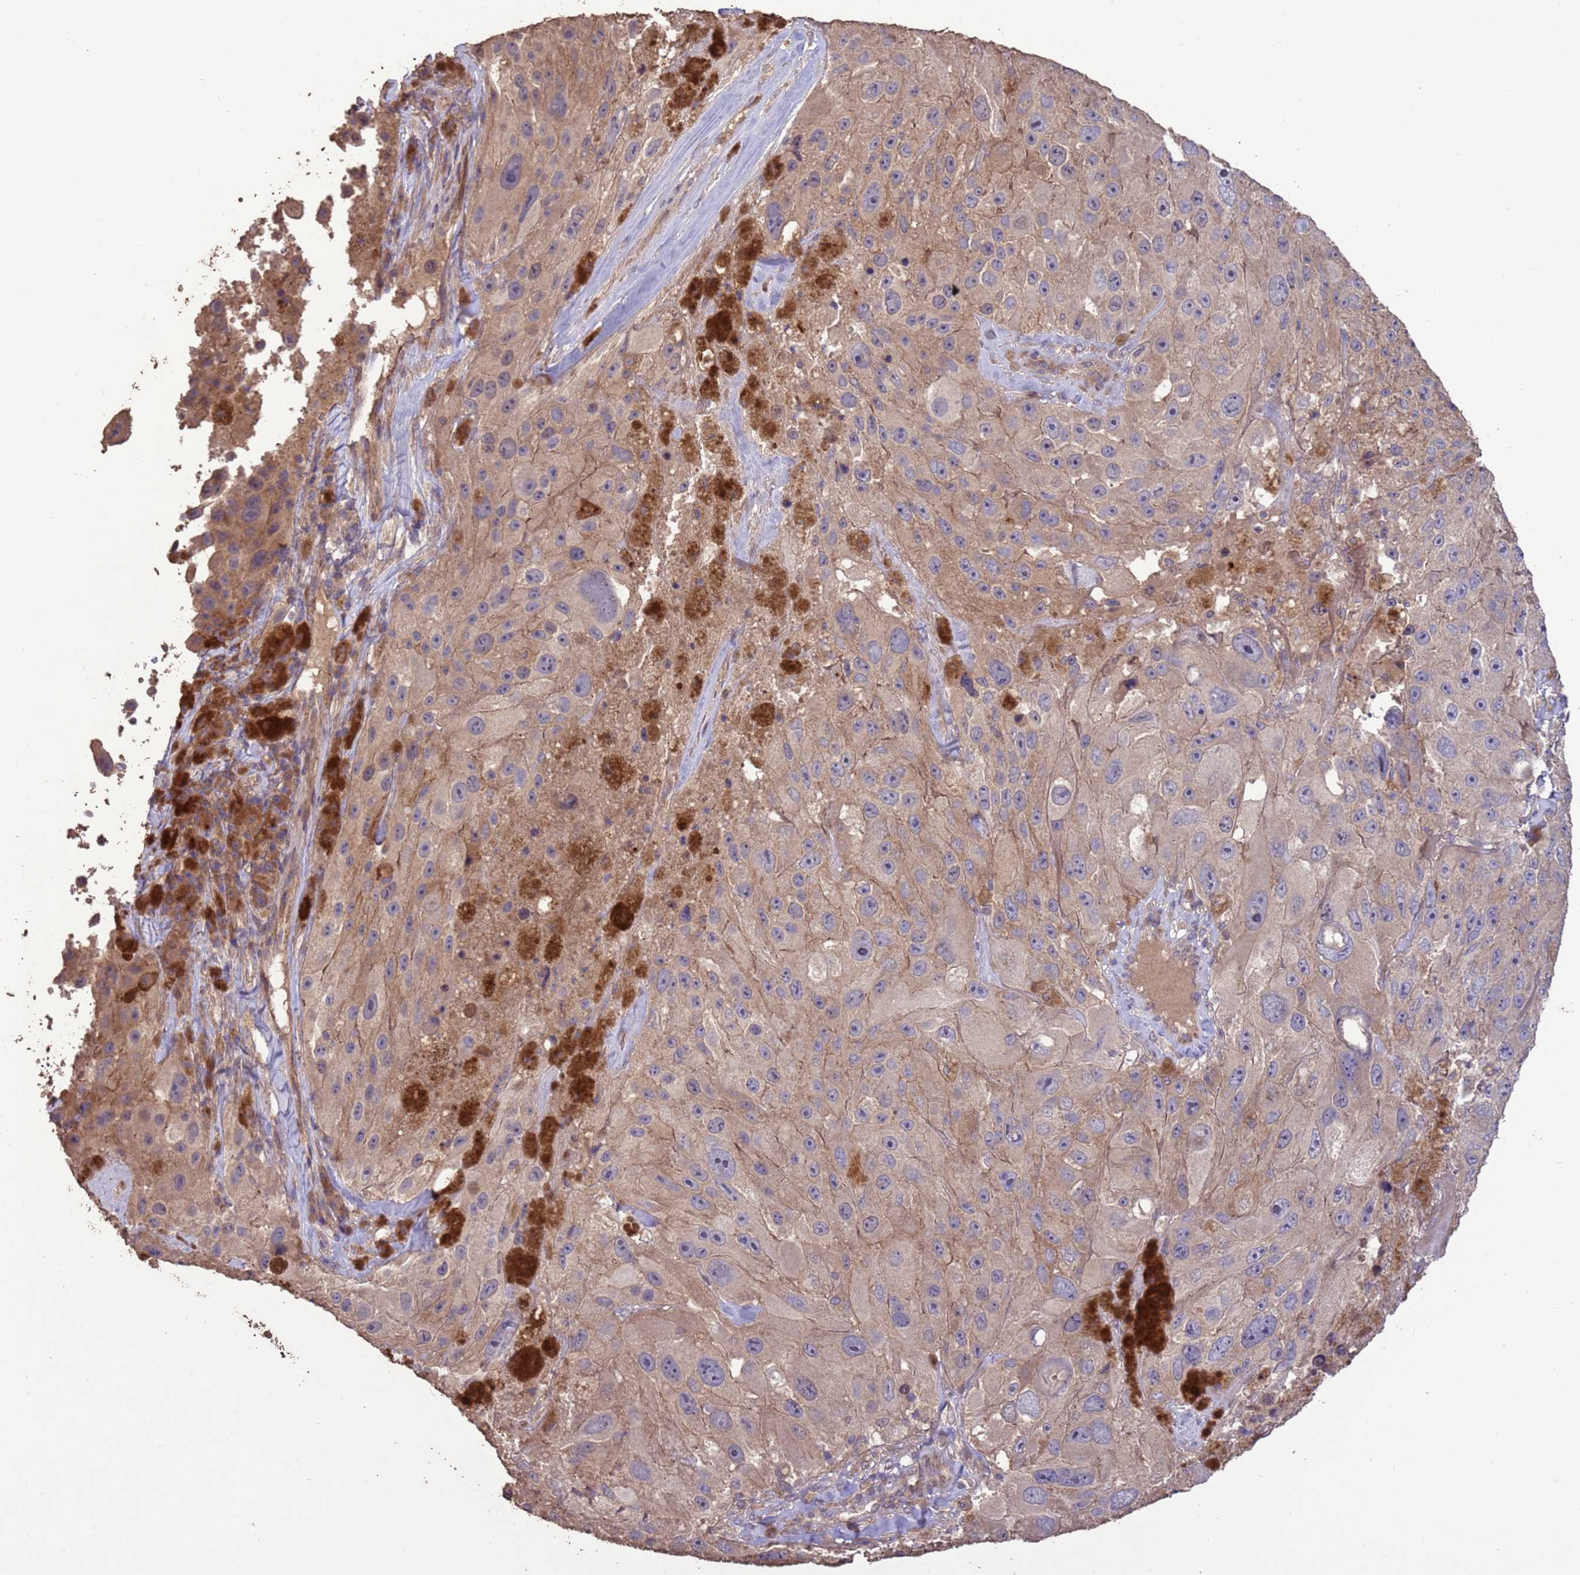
{"staining": {"intensity": "weak", "quantity": "25%-75%", "location": "cytoplasmic/membranous"}, "tissue": "melanoma", "cell_type": "Tumor cells", "image_type": "cancer", "snomed": [{"axis": "morphology", "description": "Malignant melanoma, Metastatic site"}, {"axis": "topography", "description": "Lymph node"}], "caption": "The immunohistochemical stain labels weak cytoplasmic/membranous expression in tumor cells of melanoma tissue. The protein of interest is stained brown, and the nuclei are stained in blue (DAB (3,3'-diaminobenzidine) IHC with brightfield microscopy, high magnification).", "gene": "SLC9B2", "patient": {"sex": "male", "age": 62}}